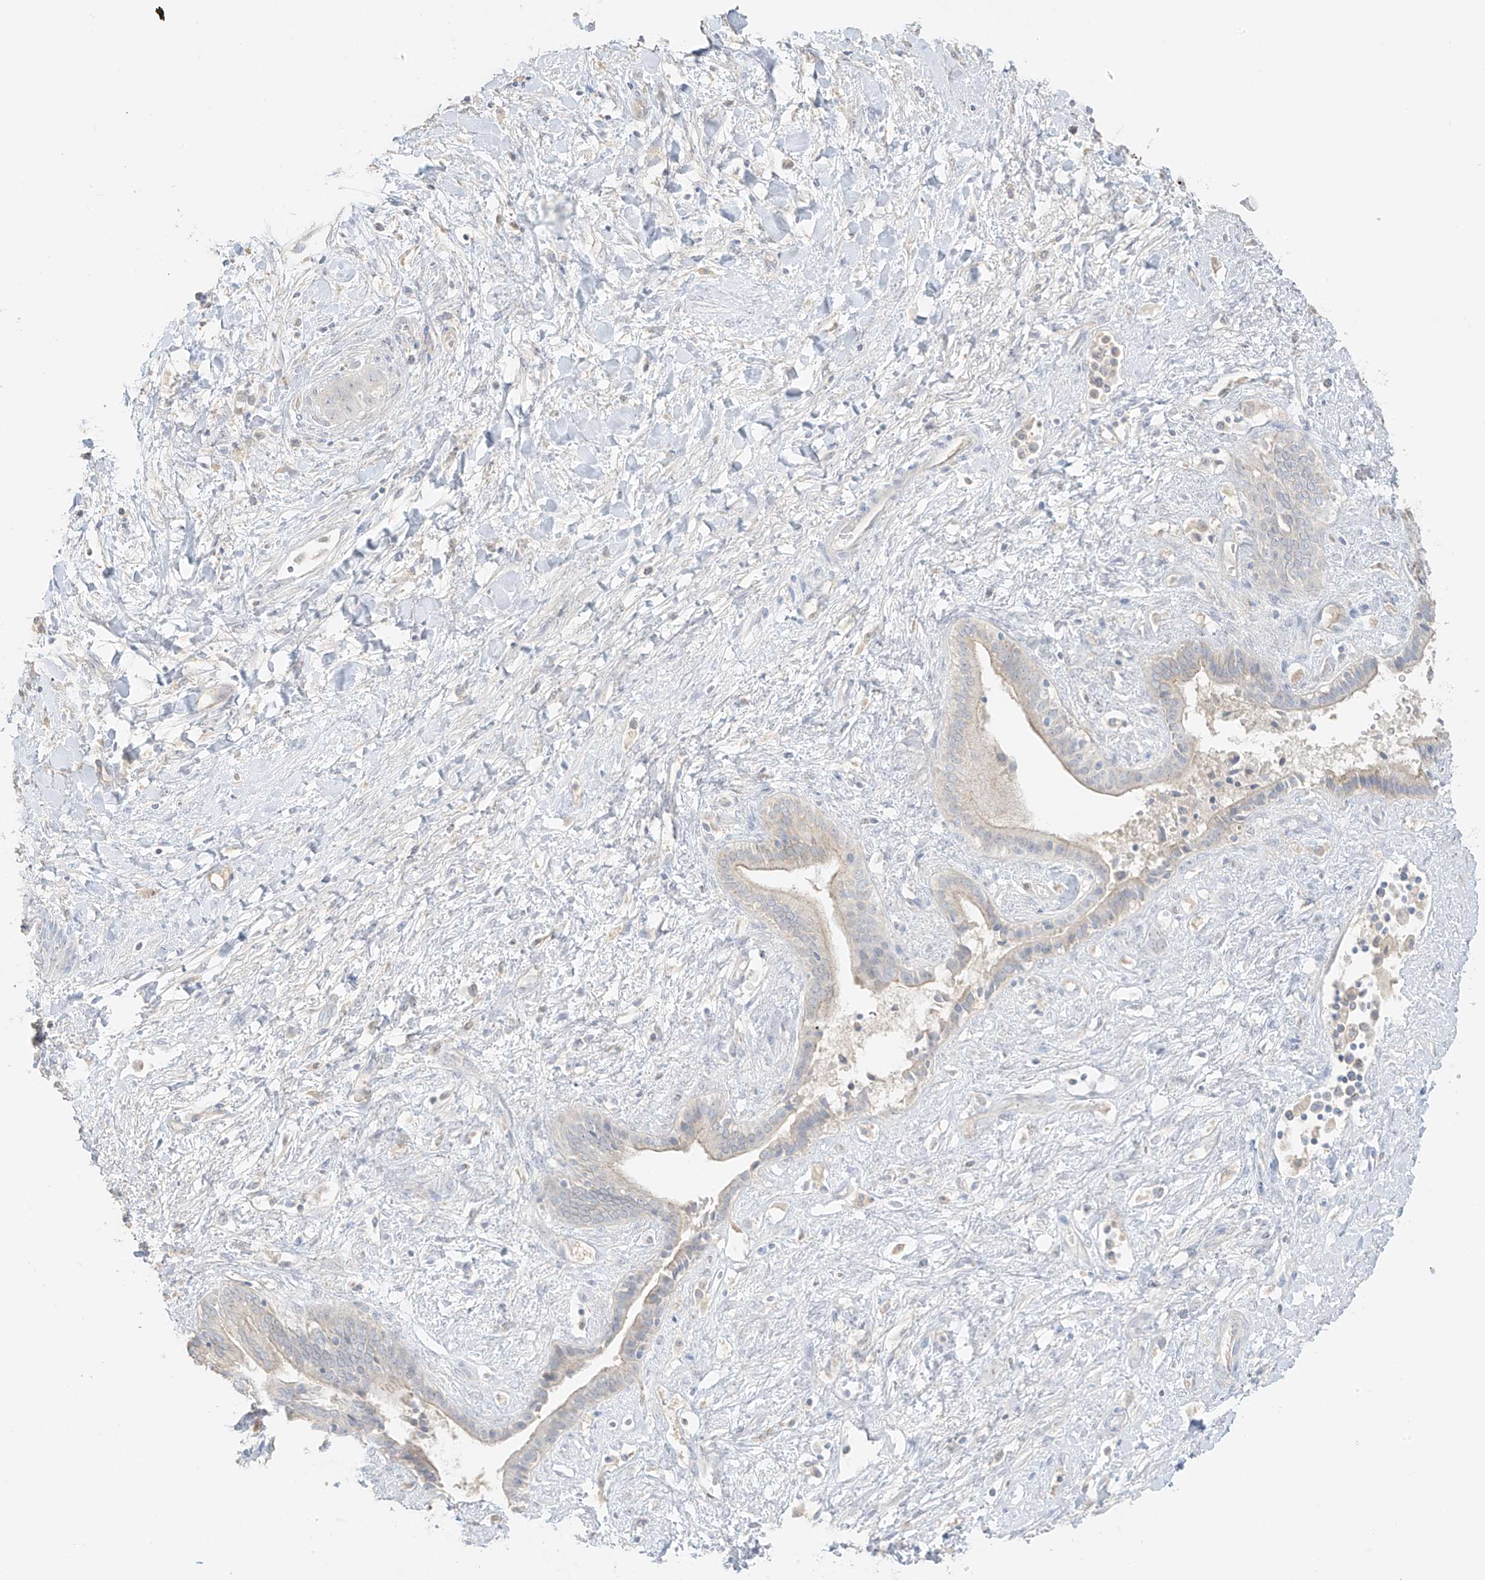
{"staining": {"intensity": "weak", "quantity": "<25%", "location": "cytoplasmic/membranous"}, "tissue": "liver cancer", "cell_type": "Tumor cells", "image_type": "cancer", "snomed": [{"axis": "morphology", "description": "Cholangiocarcinoma"}, {"axis": "topography", "description": "Liver"}], "caption": "Immunohistochemistry of human liver cancer (cholangiocarcinoma) displays no staining in tumor cells.", "gene": "ZBTB41", "patient": {"sex": "female", "age": 52}}